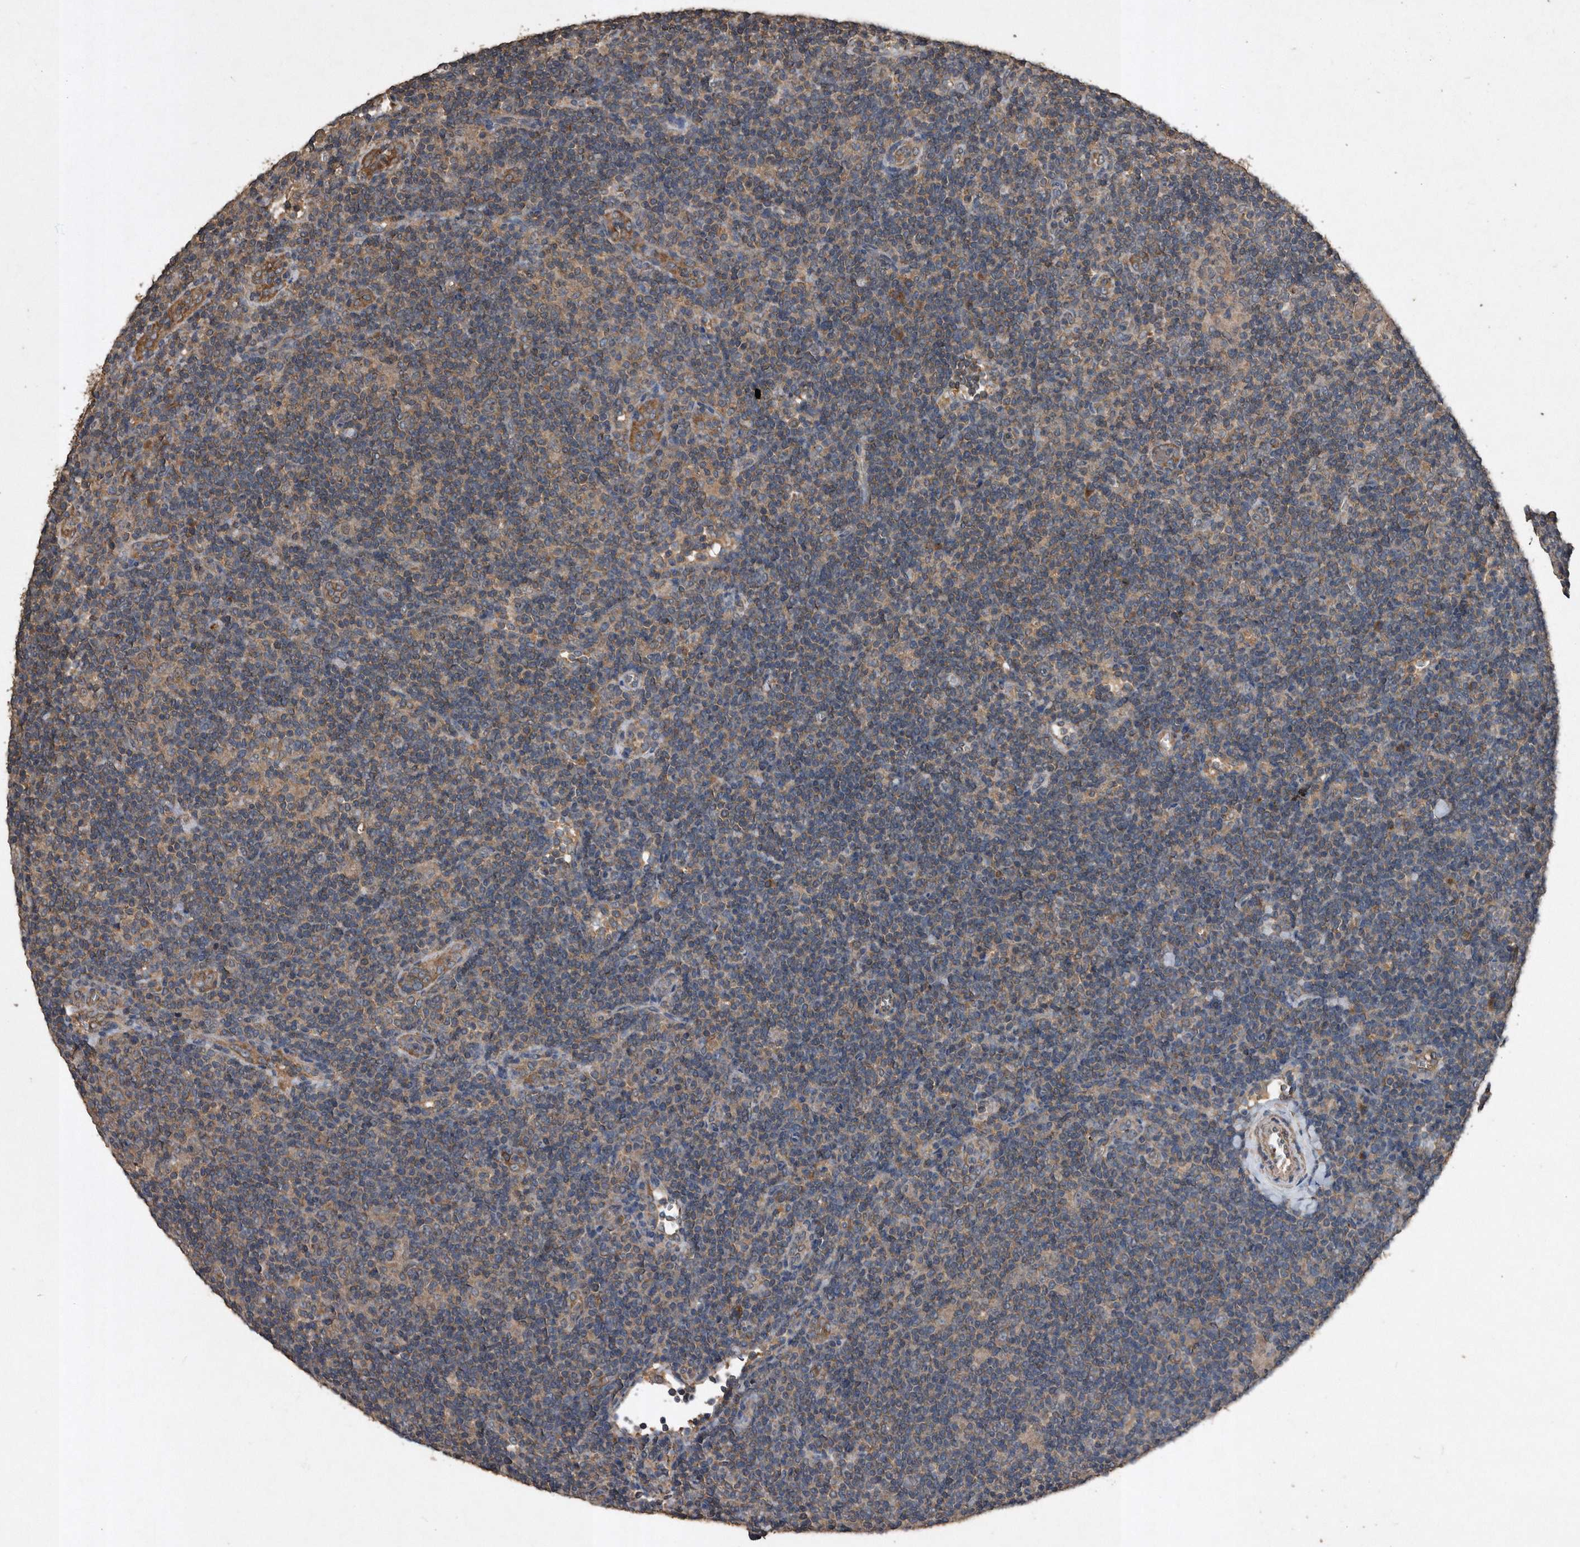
{"staining": {"intensity": "weak", "quantity": "<25%", "location": "cytoplasmic/membranous"}, "tissue": "lymphoma", "cell_type": "Tumor cells", "image_type": "cancer", "snomed": [{"axis": "morphology", "description": "Hodgkin's disease, NOS"}, {"axis": "topography", "description": "Lymph node"}], "caption": "Immunohistochemistry (IHC) of lymphoma displays no expression in tumor cells.", "gene": "NRBP1", "patient": {"sex": "female", "age": 57}}